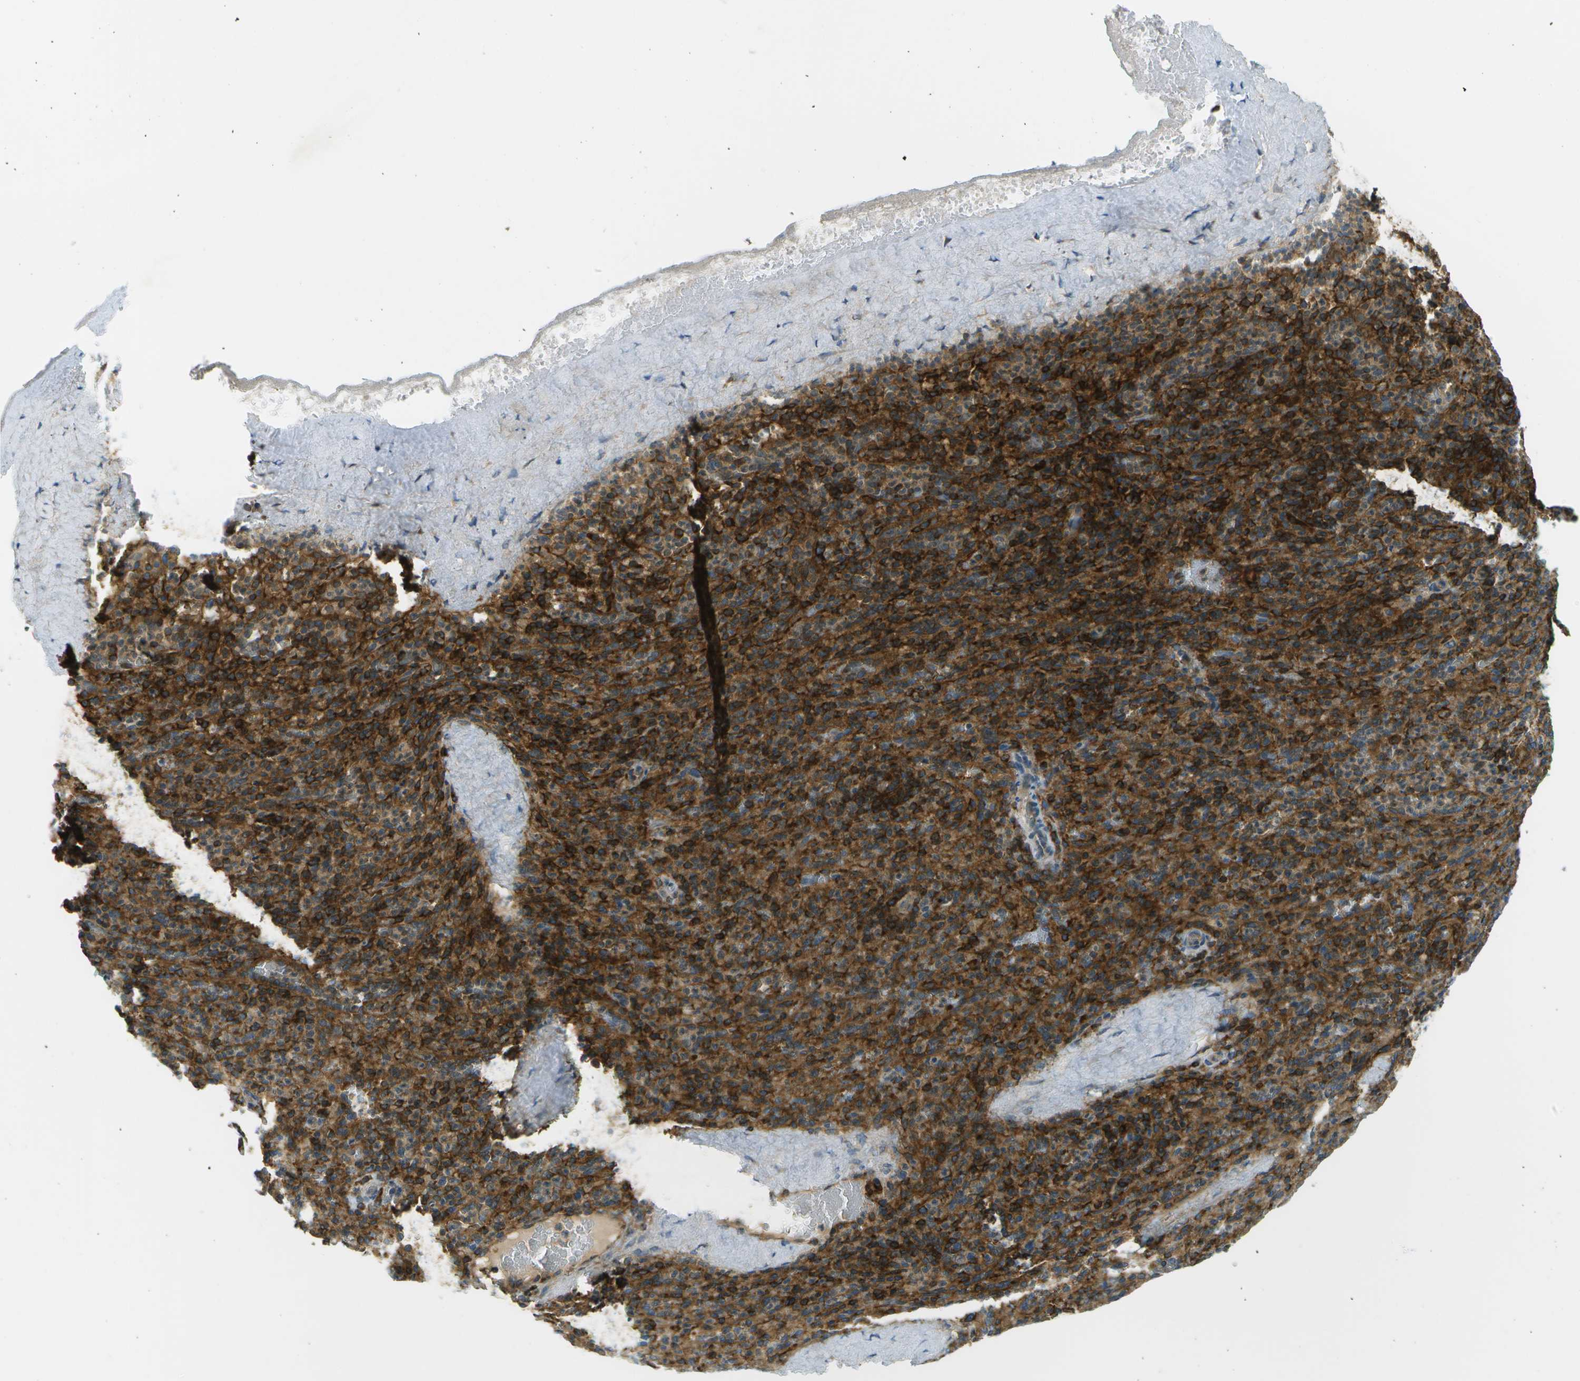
{"staining": {"intensity": "strong", "quantity": "25%-75%", "location": "cytoplasmic/membranous"}, "tissue": "spleen", "cell_type": "Cells in red pulp", "image_type": "normal", "snomed": [{"axis": "morphology", "description": "Normal tissue, NOS"}, {"axis": "topography", "description": "Spleen"}], "caption": "Spleen stained with a brown dye exhibits strong cytoplasmic/membranous positive positivity in about 25%-75% of cells in red pulp.", "gene": "TMTC1", "patient": {"sex": "male", "age": 36}}